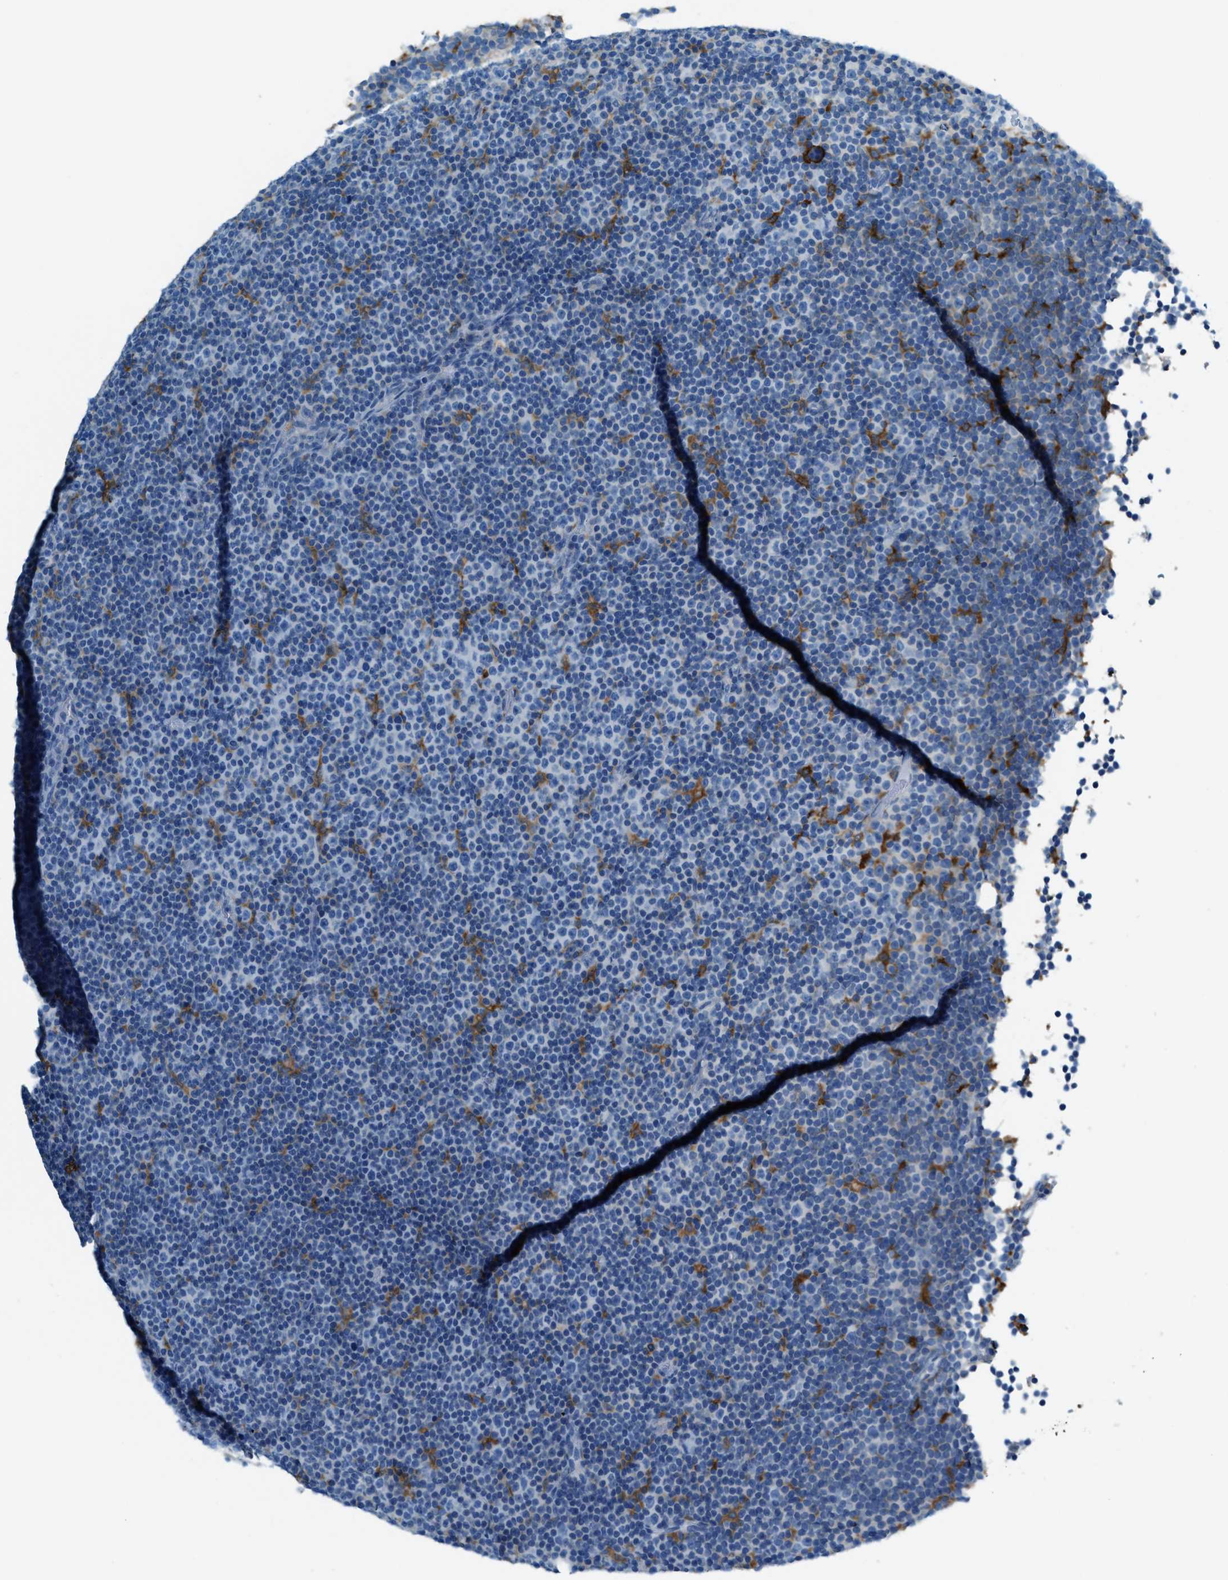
{"staining": {"intensity": "negative", "quantity": "none", "location": "none"}, "tissue": "lymphoma", "cell_type": "Tumor cells", "image_type": "cancer", "snomed": [{"axis": "morphology", "description": "Malignant lymphoma, non-Hodgkin's type, Low grade"}, {"axis": "topography", "description": "Lymph node"}], "caption": "The micrograph demonstrates no staining of tumor cells in lymphoma. Nuclei are stained in blue.", "gene": "MATCAP2", "patient": {"sex": "female", "age": 67}}